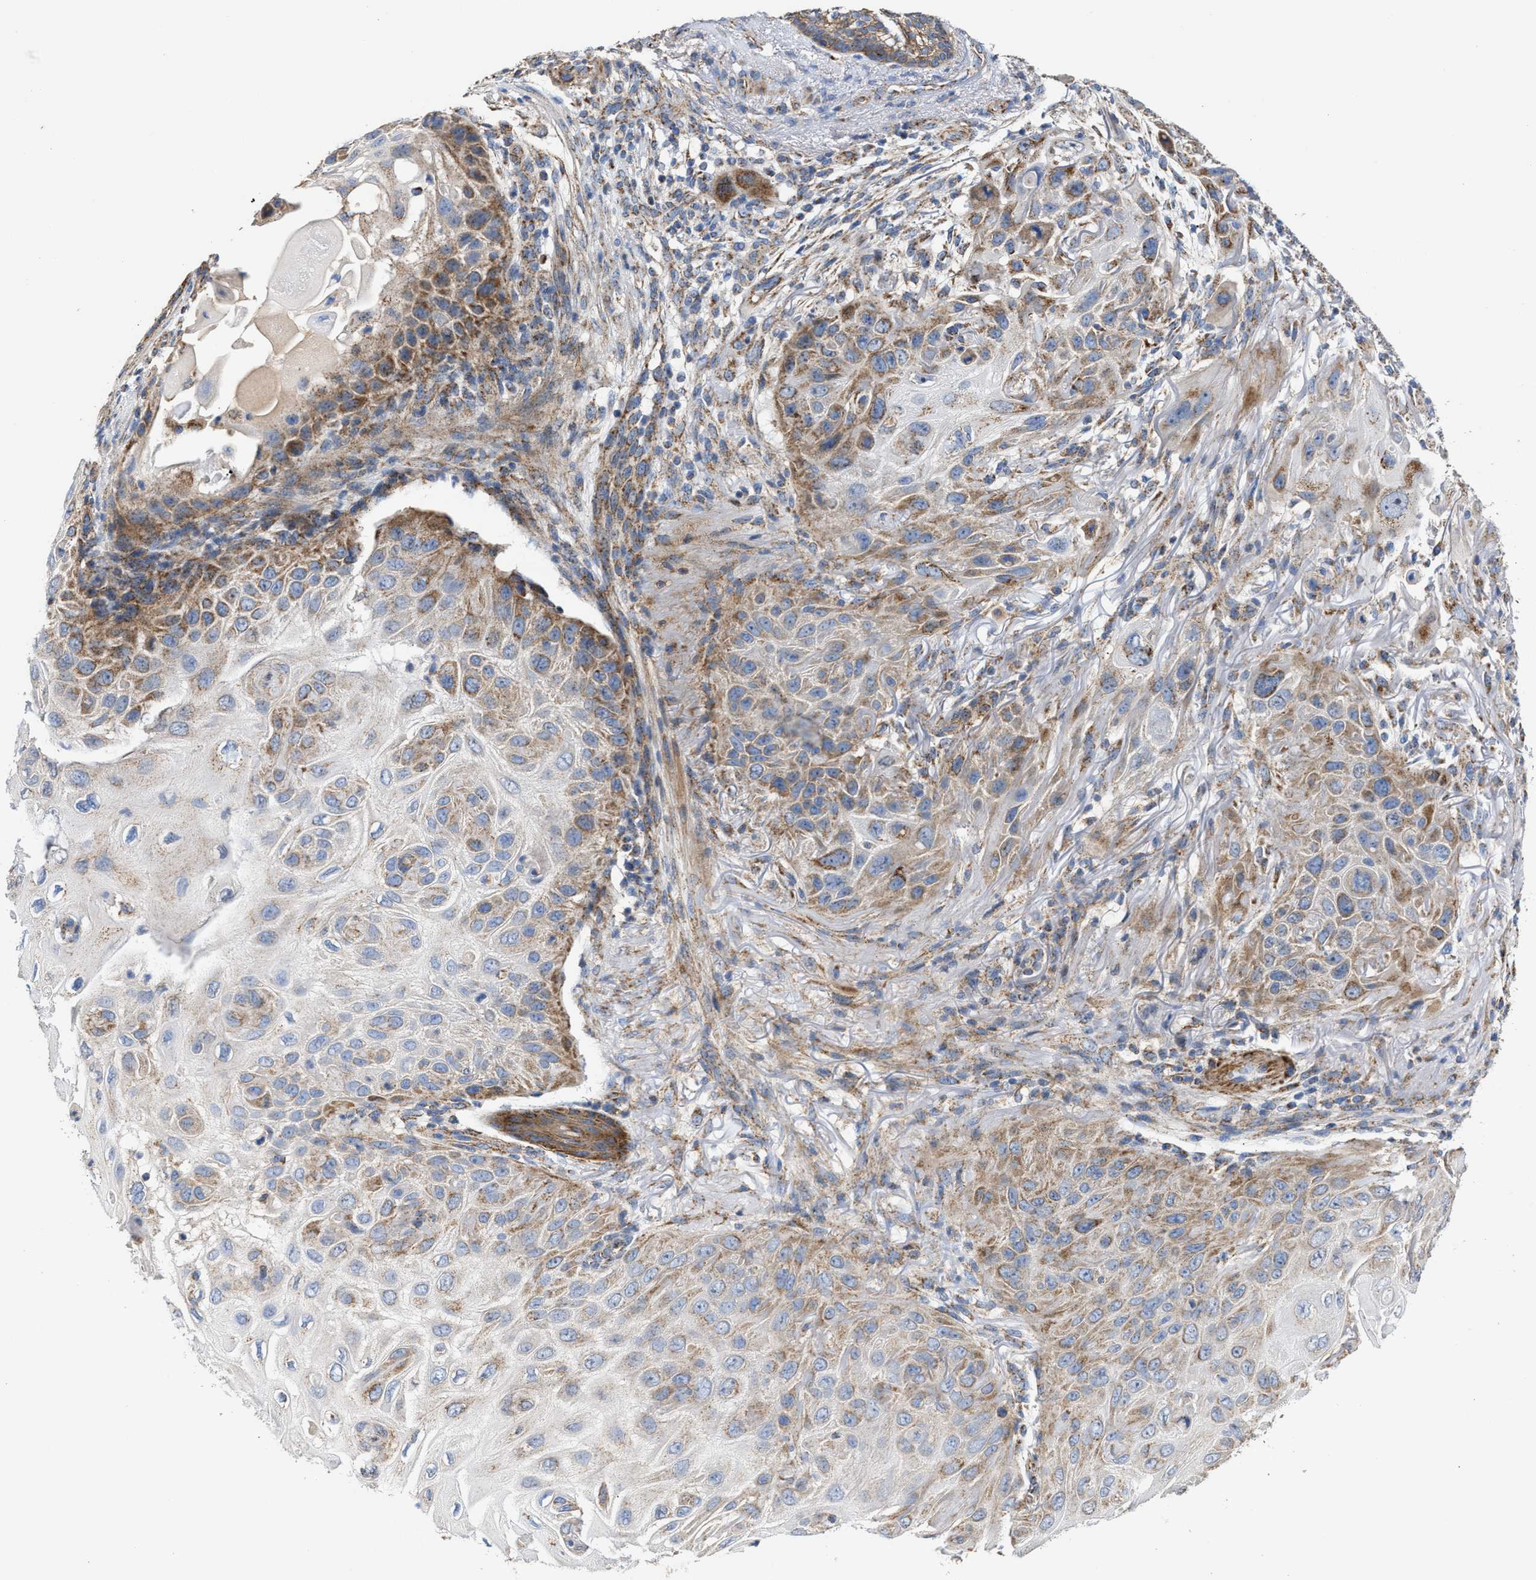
{"staining": {"intensity": "moderate", "quantity": "25%-75%", "location": "cytoplasmic/membranous"}, "tissue": "skin cancer", "cell_type": "Tumor cells", "image_type": "cancer", "snomed": [{"axis": "morphology", "description": "Squamous cell carcinoma, NOS"}, {"axis": "topography", "description": "Skin"}], "caption": "Immunohistochemical staining of human skin cancer (squamous cell carcinoma) demonstrates medium levels of moderate cytoplasmic/membranous protein expression in approximately 25%-75% of tumor cells. (brown staining indicates protein expression, while blue staining denotes nuclei).", "gene": "MECR", "patient": {"sex": "female", "age": 77}}